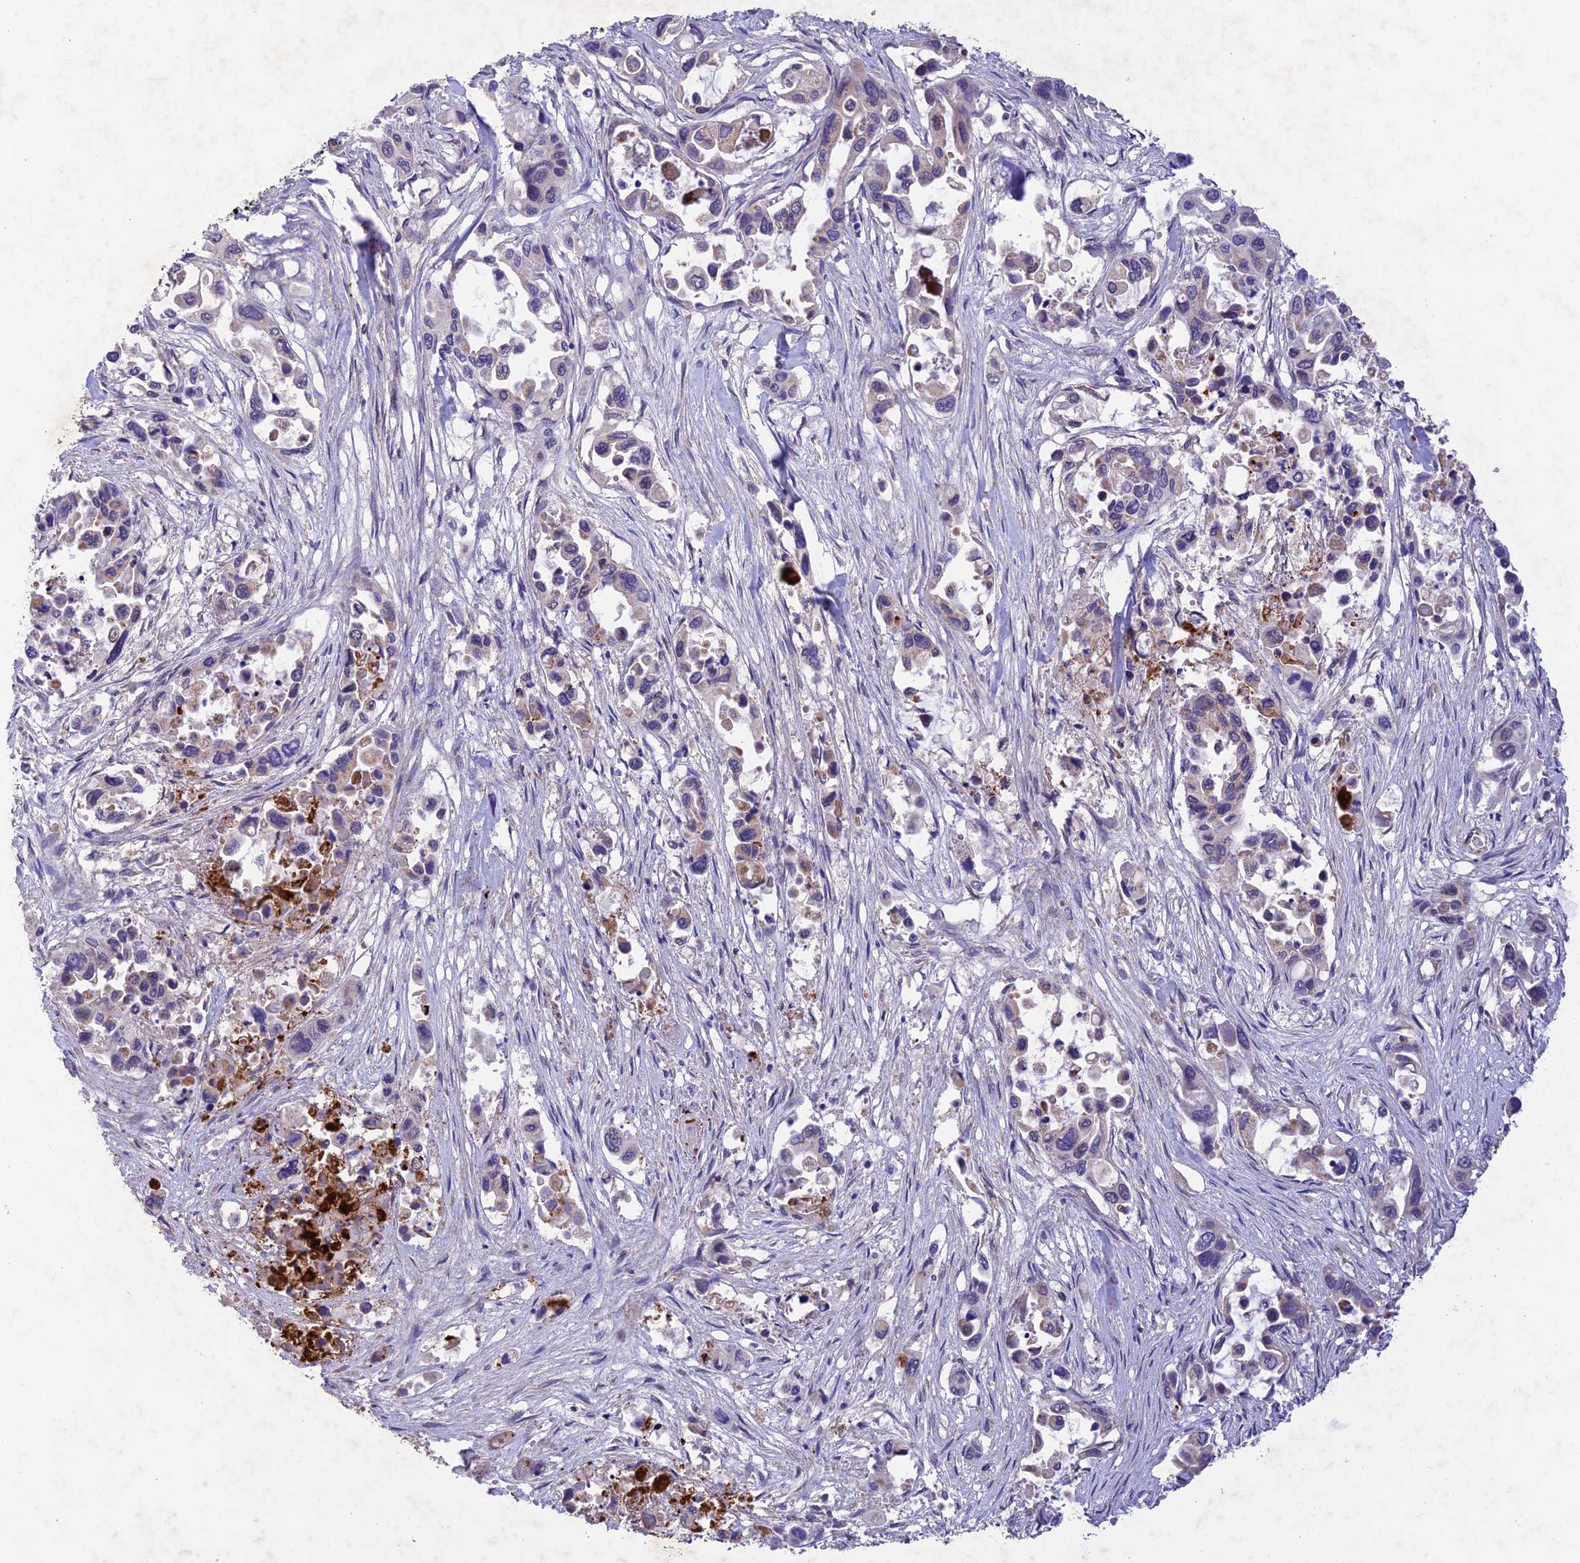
{"staining": {"intensity": "negative", "quantity": "none", "location": "none"}, "tissue": "pancreatic cancer", "cell_type": "Tumor cells", "image_type": "cancer", "snomed": [{"axis": "morphology", "description": "Adenocarcinoma, NOS"}, {"axis": "topography", "description": "Pancreas"}], "caption": "Immunohistochemistry (IHC) photomicrograph of neoplastic tissue: pancreatic adenocarcinoma stained with DAB (3,3'-diaminobenzidine) displays no significant protein expression in tumor cells.", "gene": "WDR55", "patient": {"sex": "male", "age": 92}}